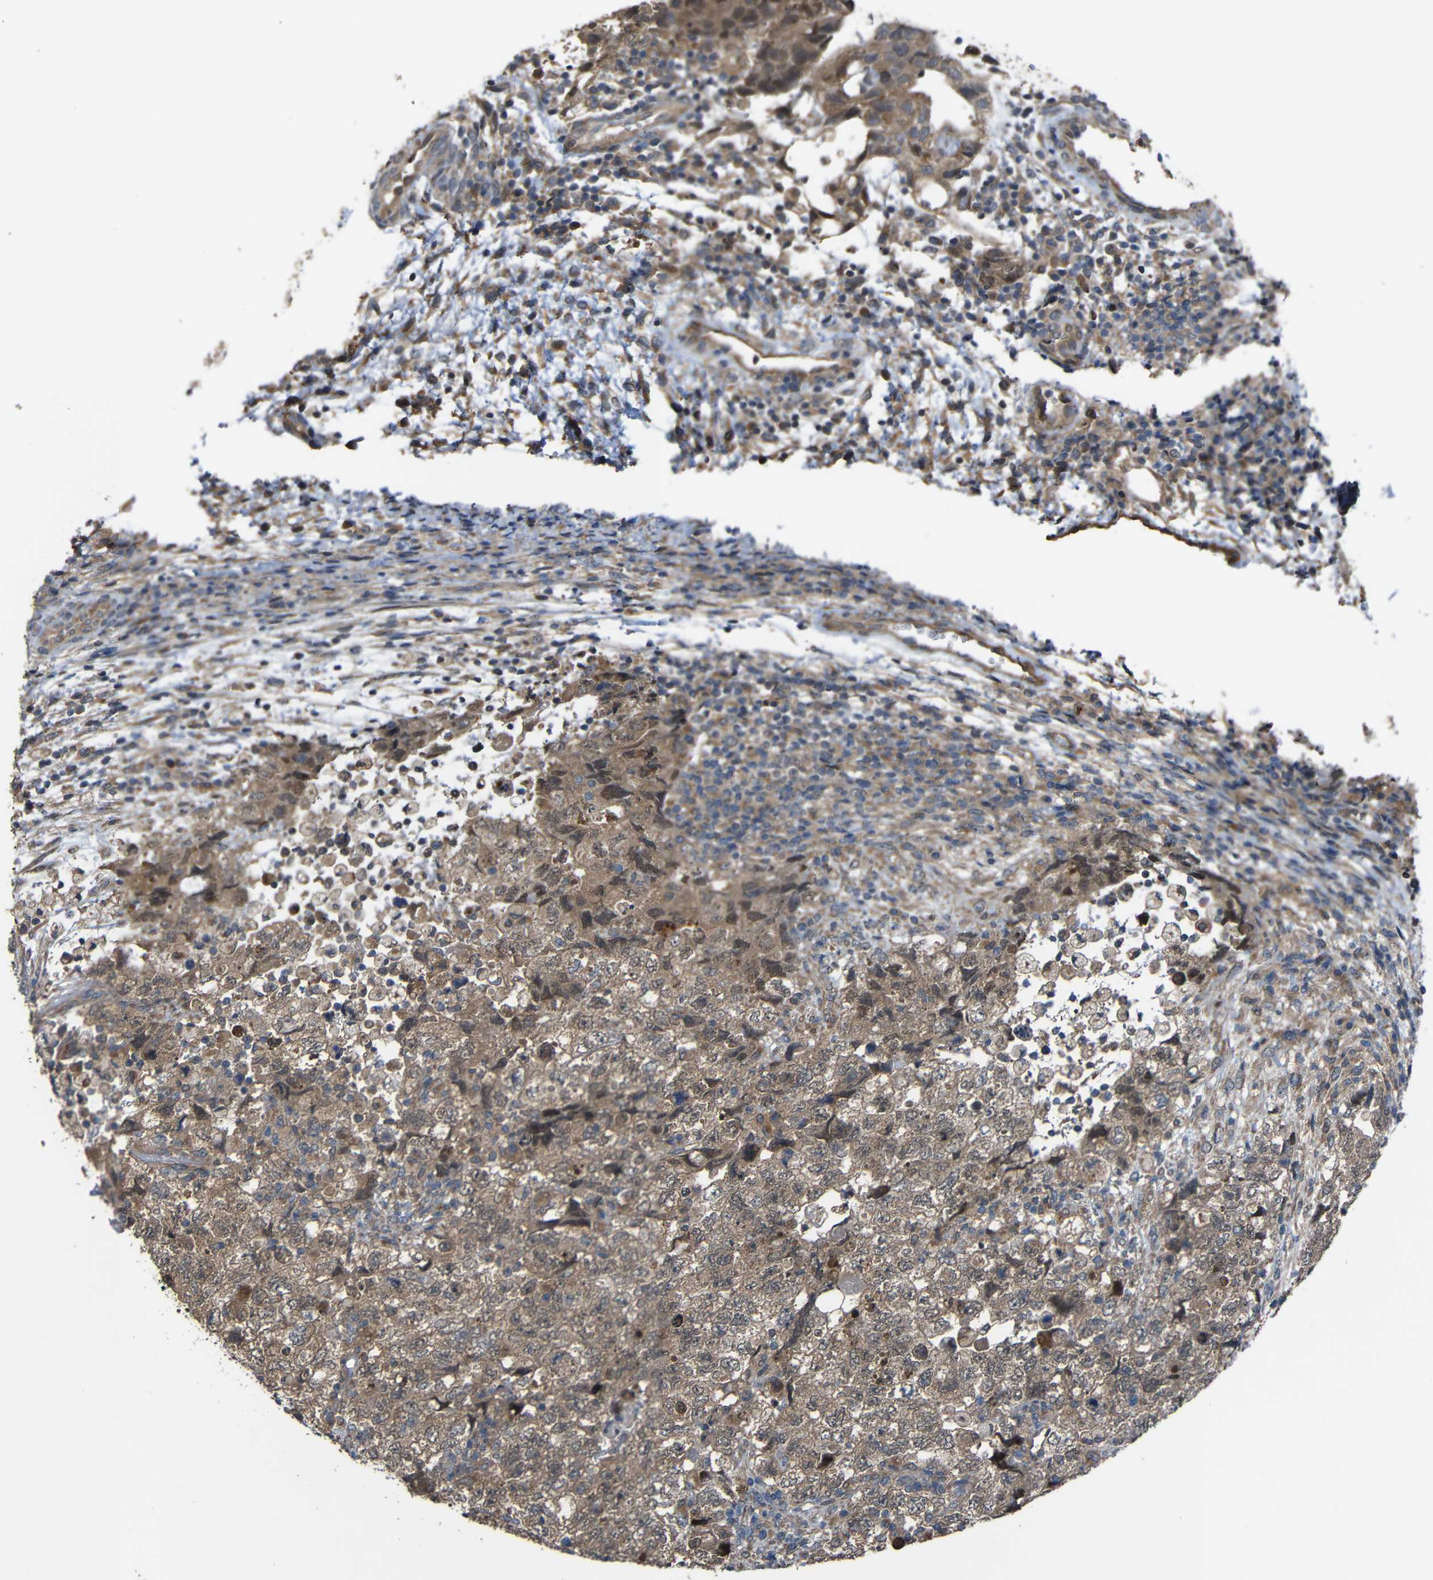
{"staining": {"intensity": "weak", "quantity": ">75%", "location": "cytoplasmic/membranous"}, "tissue": "testis cancer", "cell_type": "Tumor cells", "image_type": "cancer", "snomed": [{"axis": "morphology", "description": "Carcinoma, Embryonal, NOS"}, {"axis": "topography", "description": "Testis"}], "caption": "Human embryonal carcinoma (testis) stained with a brown dye reveals weak cytoplasmic/membranous positive staining in approximately >75% of tumor cells.", "gene": "CHST9", "patient": {"sex": "male", "age": 36}}